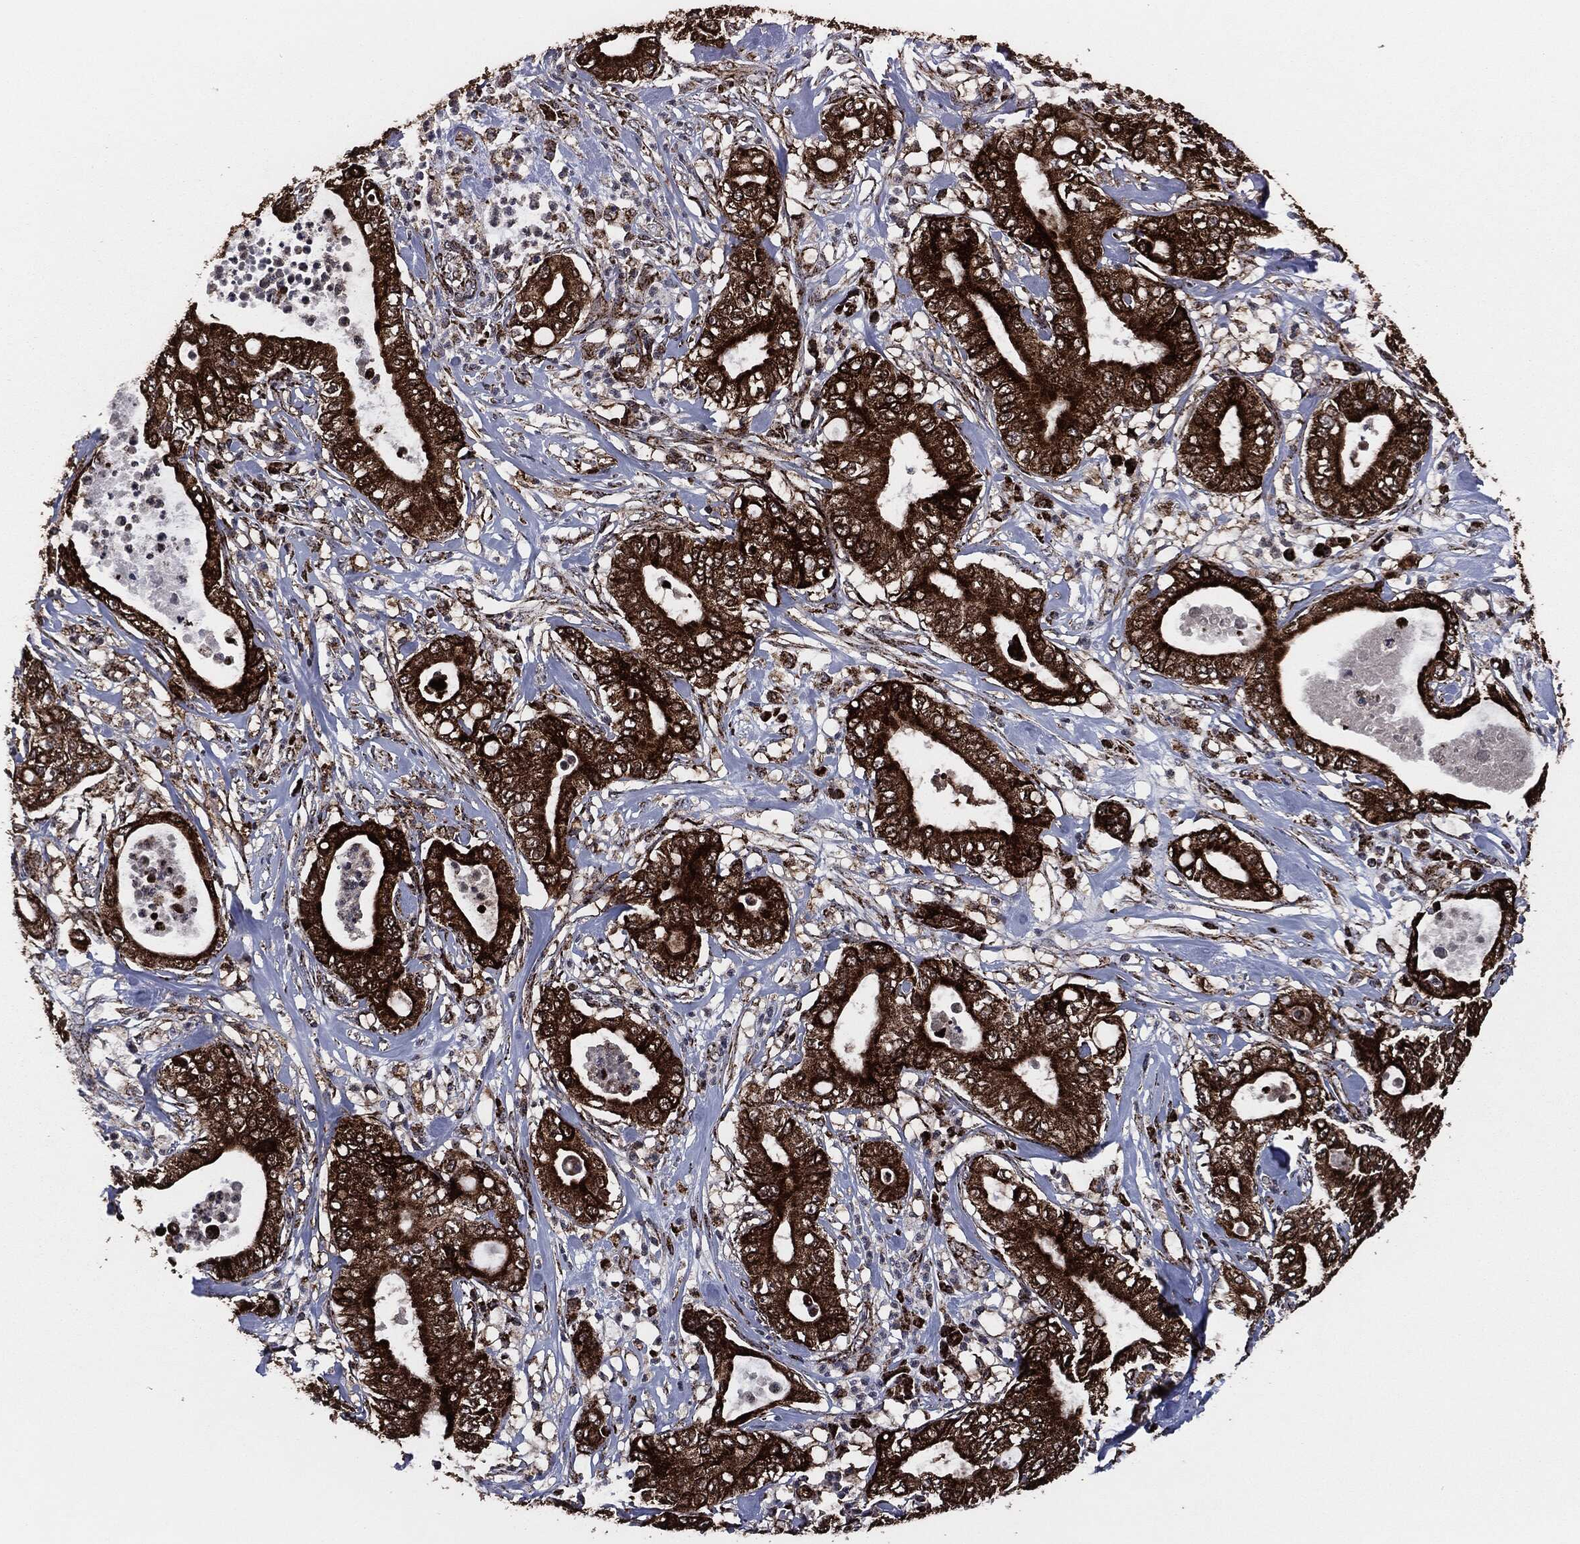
{"staining": {"intensity": "strong", "quantity": ">75%", "location": "cytoplasmic/membranous"}, "tissue": "pancreatic cancer", "cell_type": "Tumor cells", "image_type": "cancer", "snomed": [{"axis": "morphology", "description": "Adenocarcinoma, NOS"}, {"axis": "topography", "description": "Pancreas"}], "caption": "Tumor cells exhibit high levels of strong cytoplasmic/membranous expression in about >75% of cells in pancreatic adenocarcinoma.", "gene": "FH", "patient": {"sex": "male", "age": 71}}